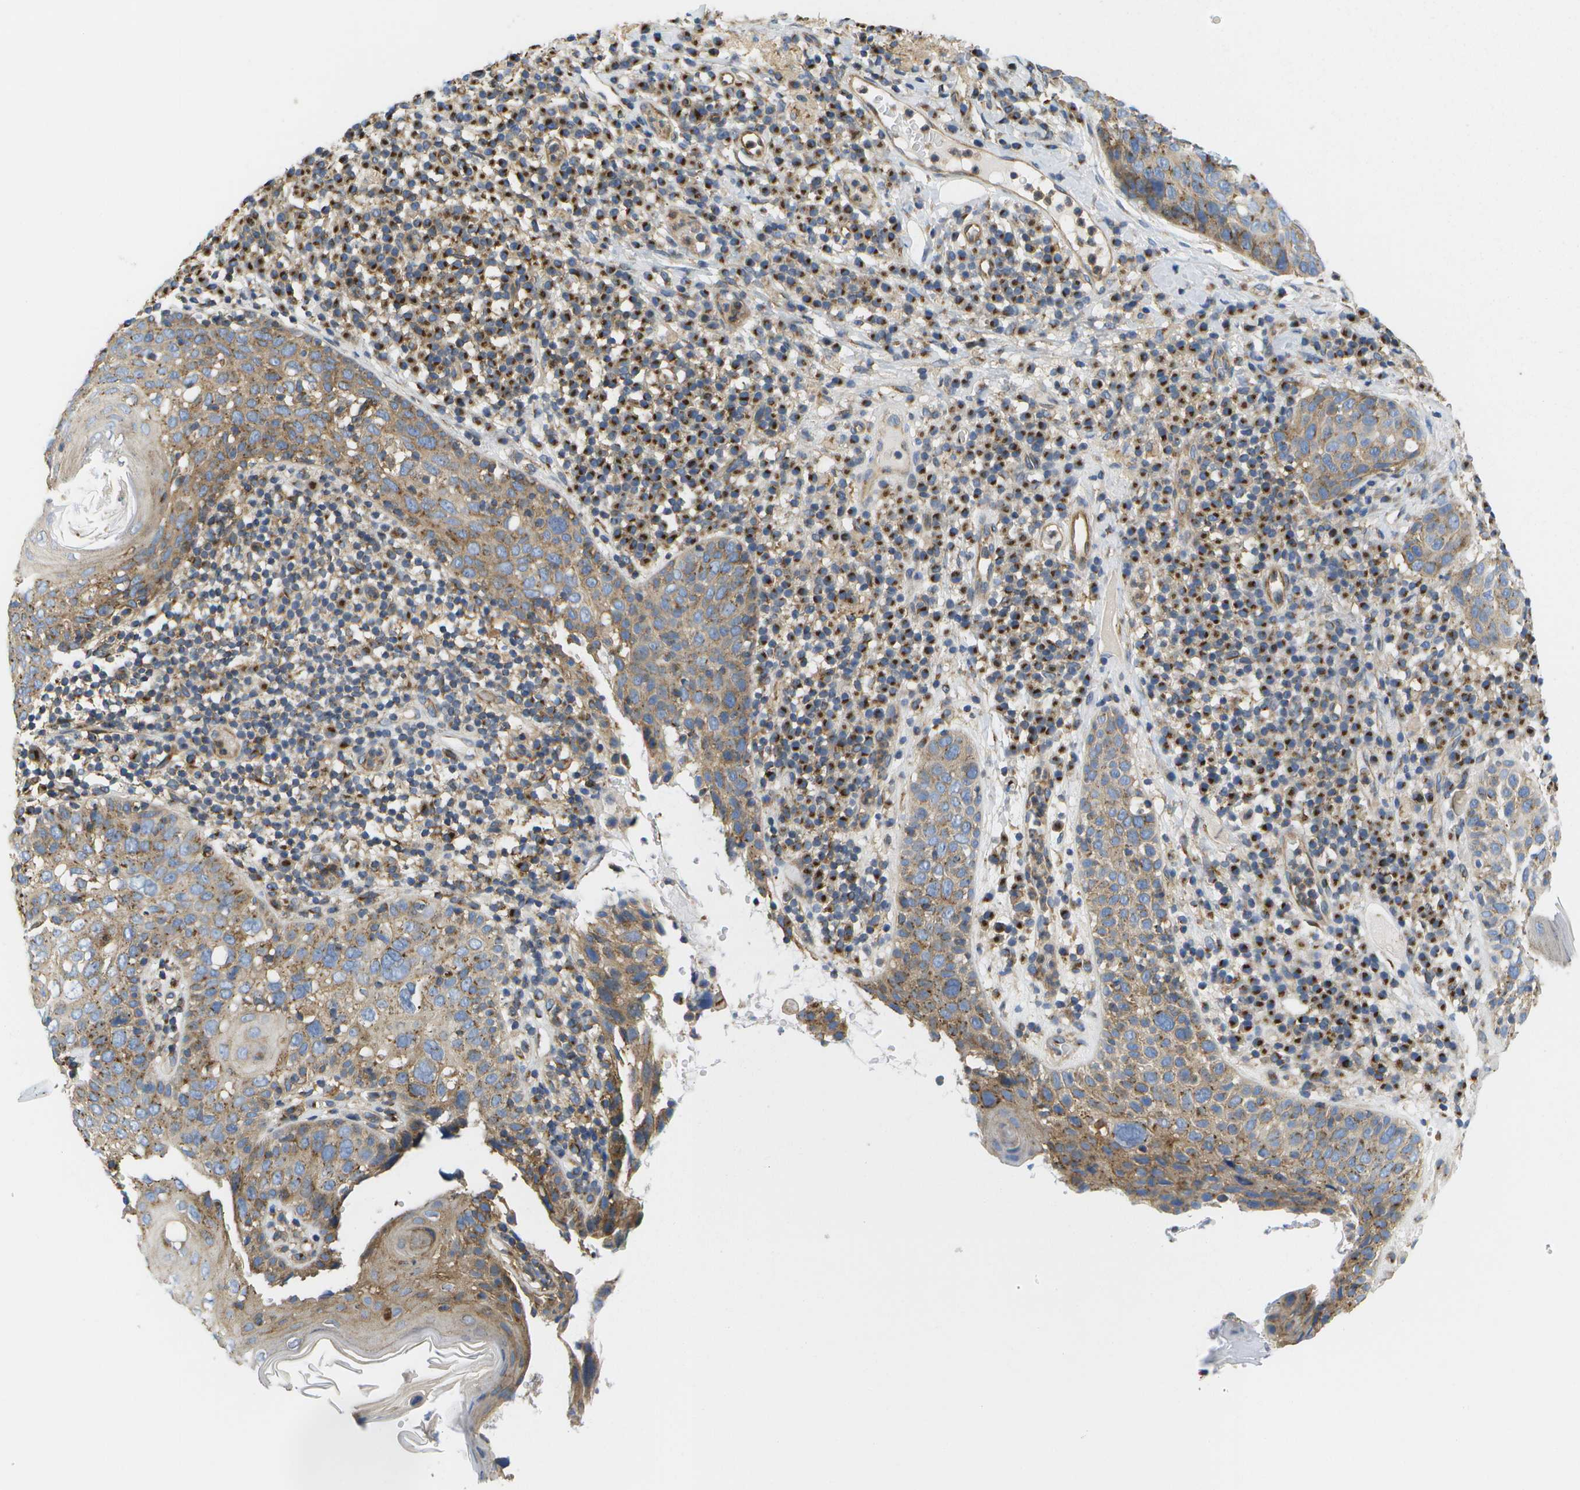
{"staining": {"intensity": "moderate", "quantity": ">75%", "location": "cytoplasmic/membranous"}, "tissue": "skin cancer", "cell_type": "Tumor cells", "image_type": "cancer", "snomed": [{"axis": "morphology", "description": "Squamous cell carcinoma in situ, NOS"}, {"axis": "morphology", "description": "Squamous cell carcinoma, NOS"}, {"axis": "topography", "description": "Skin"}], "caption": "Immunohistochemistry (IHC) image of human skin cancer (squamous cell carcinoma in situ) stained for a protein (brown), which reveals medium levels of moderate cytoplasmic/membranous staining in about >75% of tumor cells.", "gene": "BST2", "patient": {"sex": "male", "age": 93}}